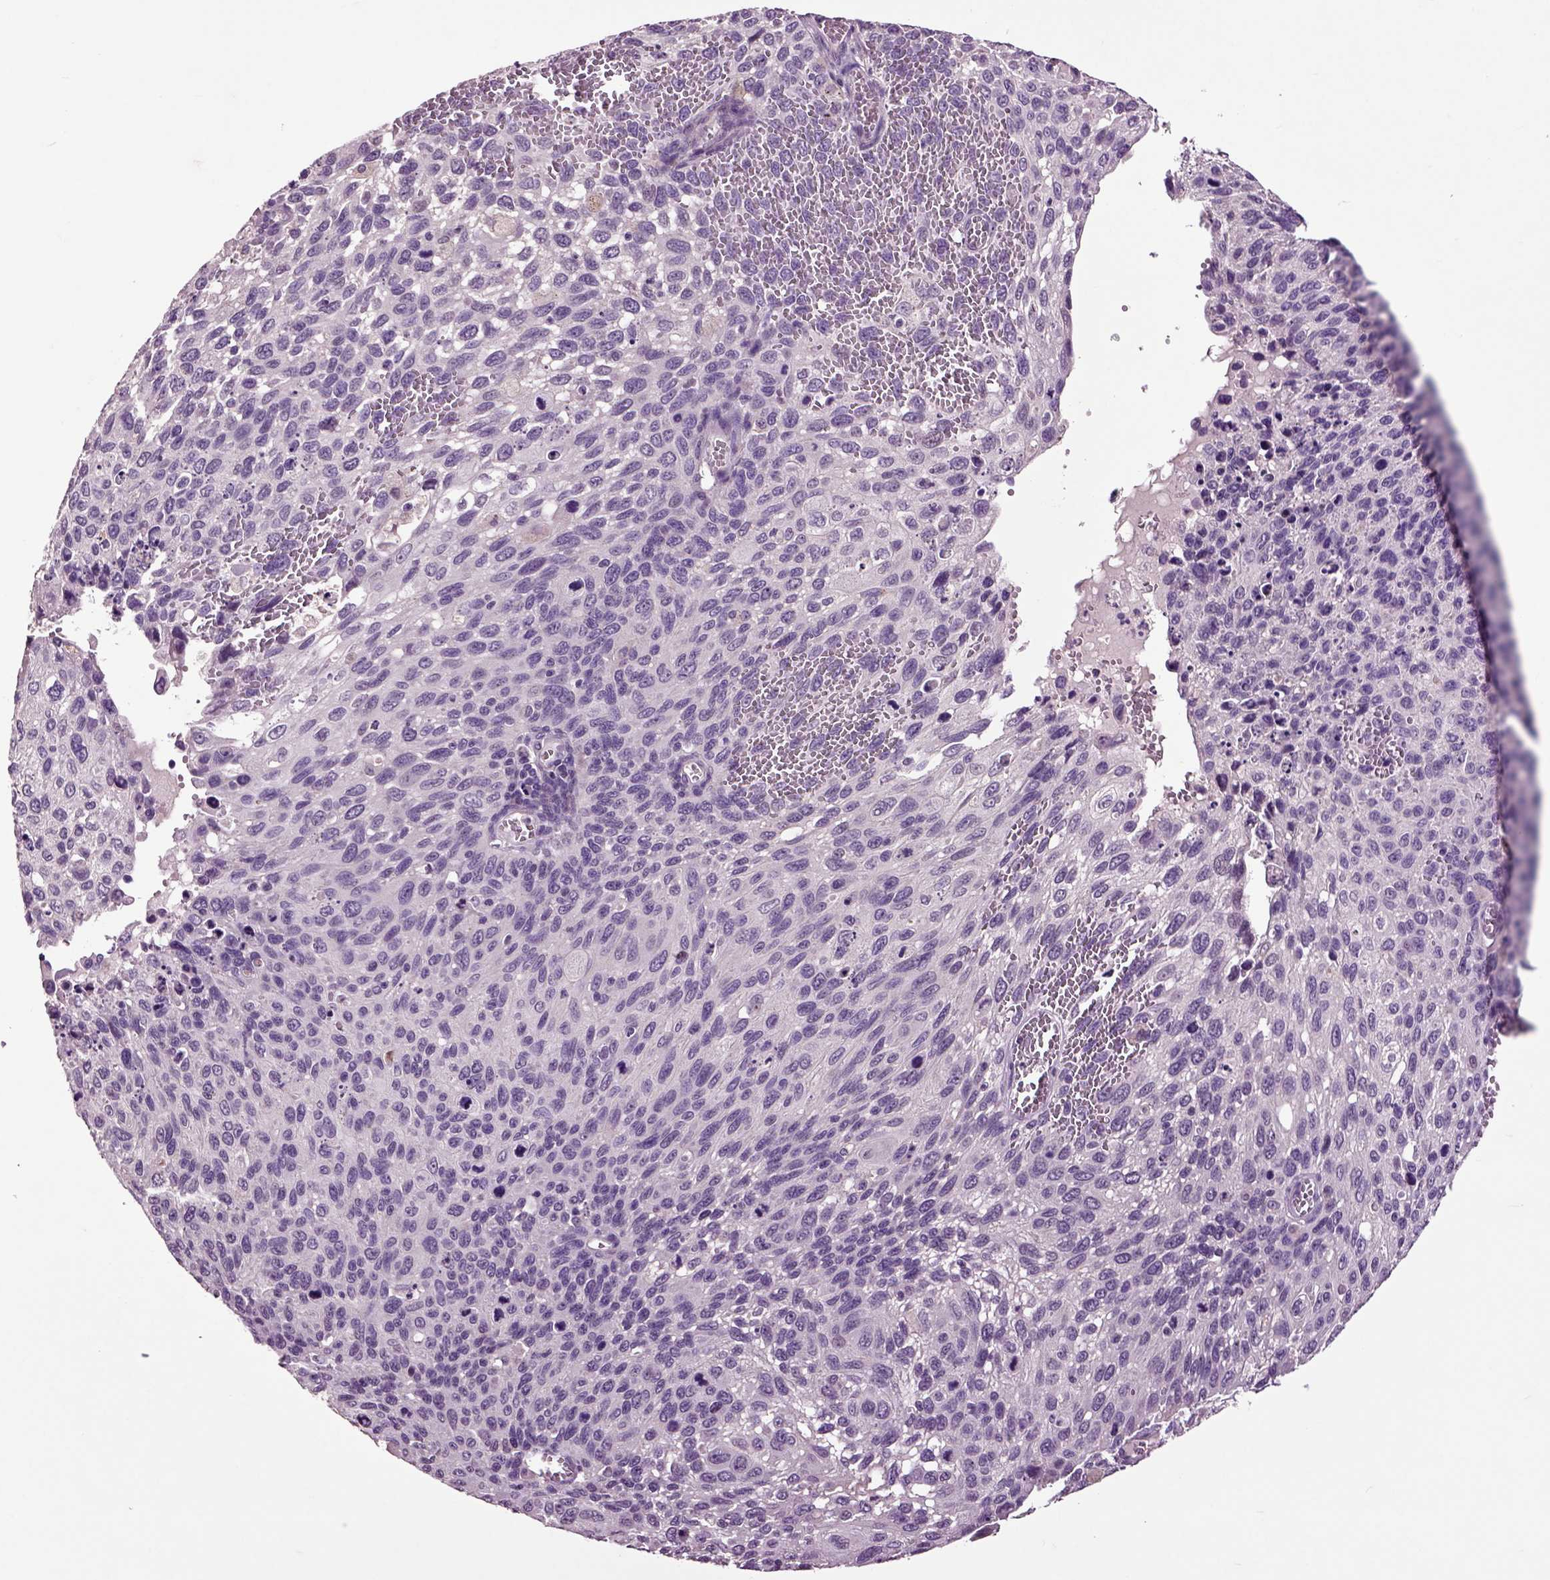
{"staining": {"intensity": "negative", "quantity": "none", "location": "none"}, "tissue": "cervical cancer", "cell_type": "Tumor cells", "image_type": "cancer", "snomed": [{"axis": "morphology", "description": "Squamous cell carcinoma, NOS"}, {"axis": "topography", "description": "Cervix"}], "caption": "High magnification brightfield microscopy of squamous cell carcinoma (cervical) stained with DAB (brown) and counterstained with hematoxylin (blue): tumor cells show no significant positivity.", "gene": "CRHR1", "patient": {"sex": "female", "age": 70}}